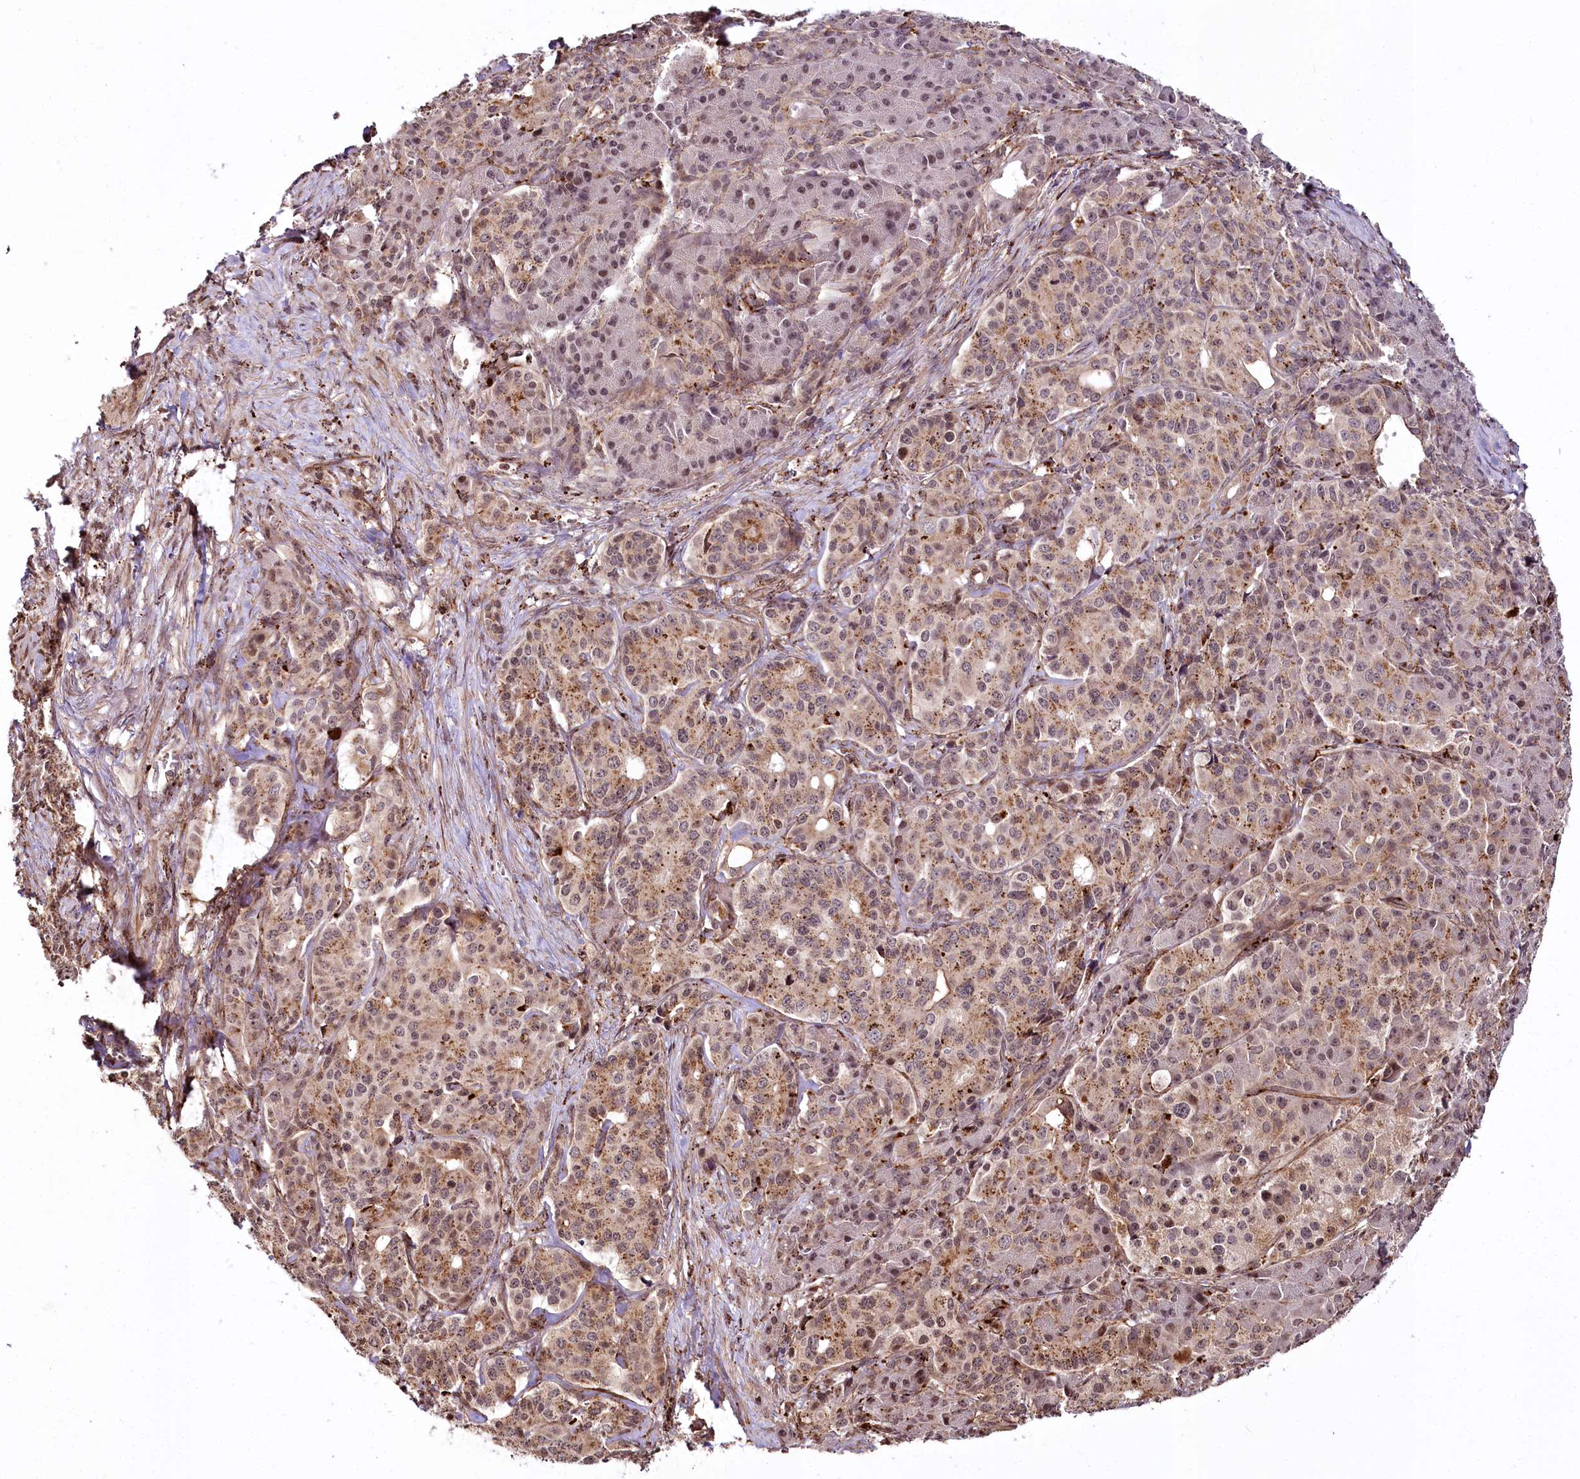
{"staining": {"intensity": "weak", "quantity": "25%-75%", "location": "cytoplasmic/membranous,nuclear"}, "tissue": "pancreatic cancer", "cell_type": "Tumor cells", "image_type": "cancer", "snomed": [{"axis": "morphology", "description": "Adenocarcinoma, NOS"}, {"axis": "topography", "description": "Pancreas"}], "caption": "Human pancreatic adenocarcinoma stained with a protein marker shows weak staining in tumor cells.", "gene": "HOXC8", "patient": {"sex": "female", "age": 74}}